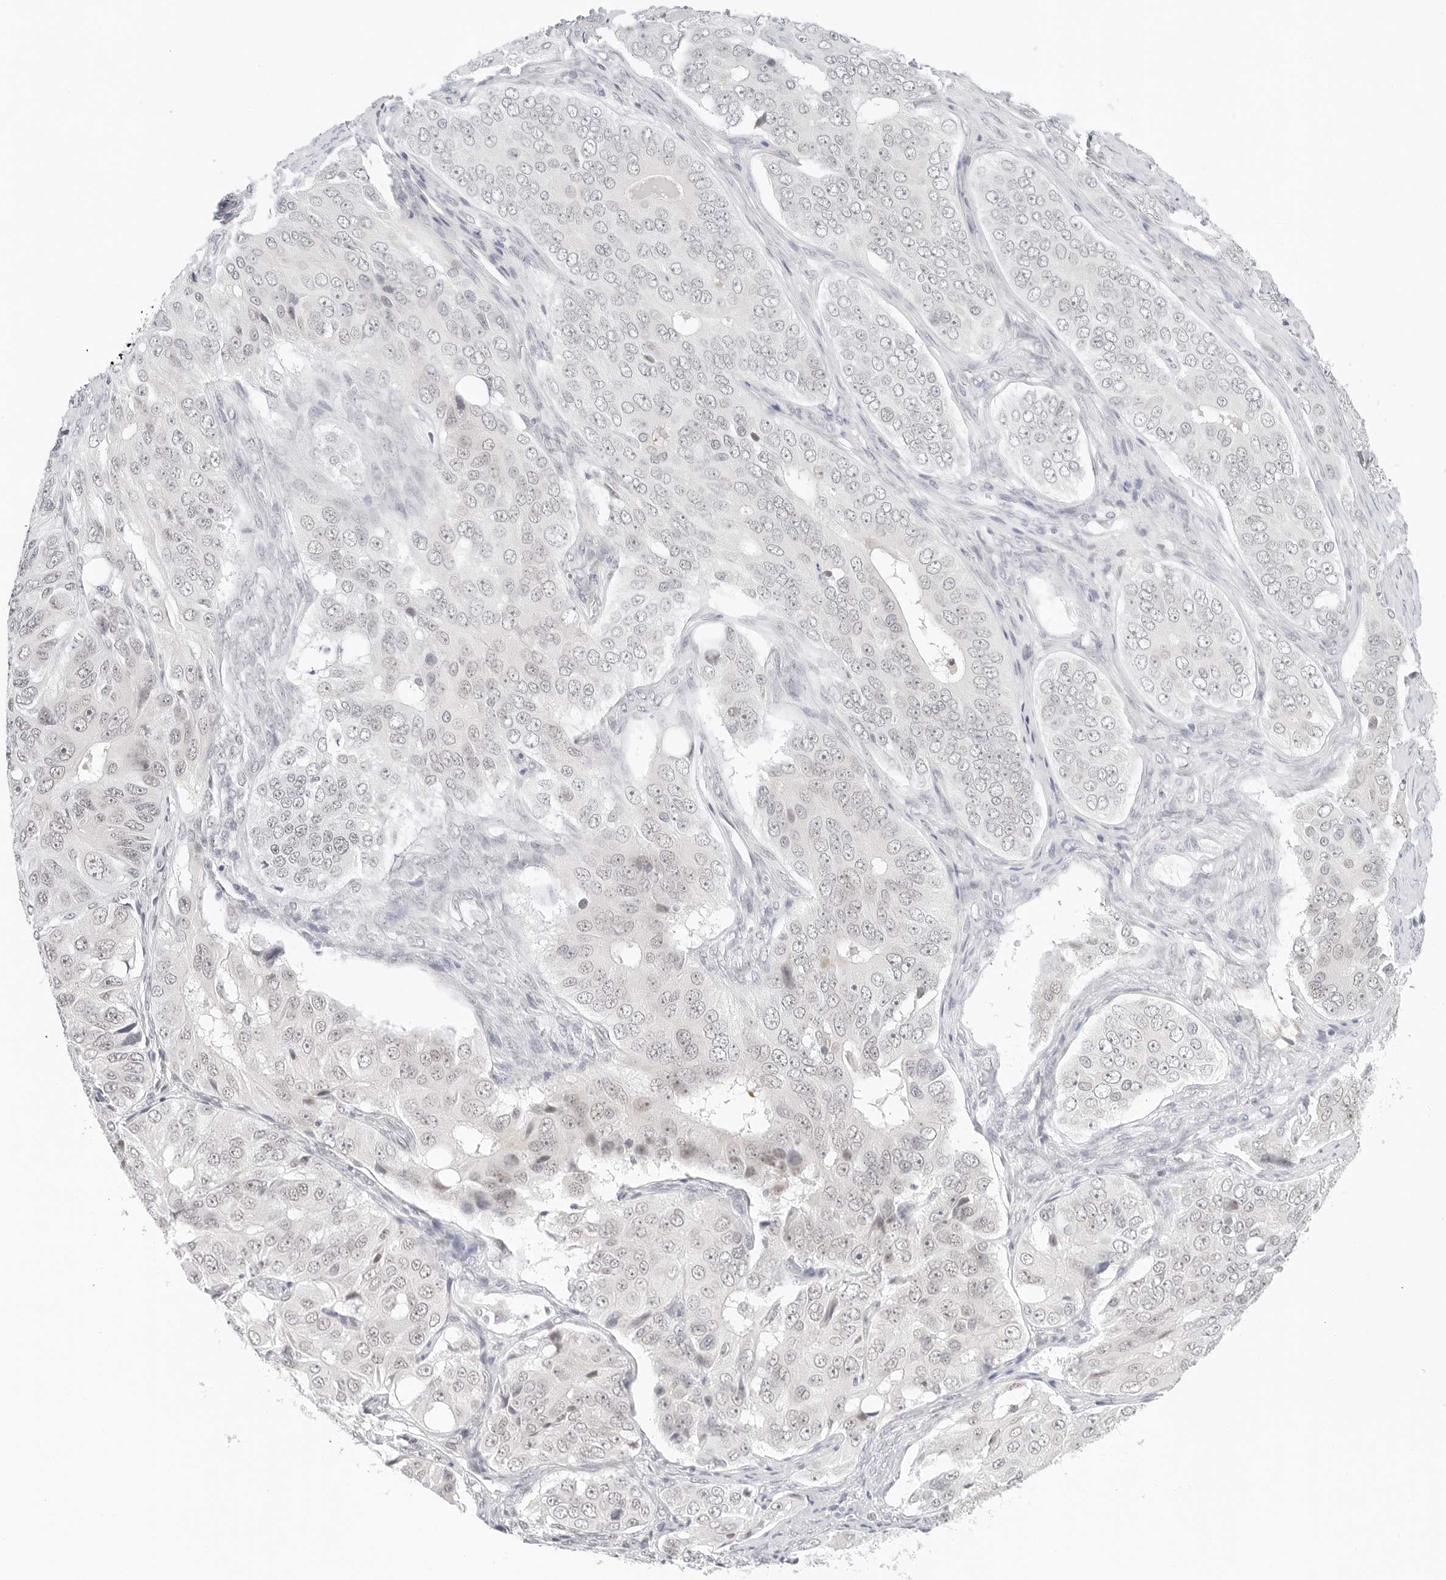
{"staining": {"intensity": "negative", "quantity": "none", "location": "none"}, "tissue": "ovarian cancer", "cell_type": "Tumor cells", "image_type": "cancer", "snomed": [{"axis": "morphology", "description": "Carcinoma, endometroid"}, {"axis": "topography", "description": "Ovary"}], "caption": "There is no significant expression in tumor cells of ovarian cancer. The staining was performed using DAB to visualize the protein expression in brown, while the nuclei were stained in blue with hematoxylin (Magnification: 20x).", "gene": "NEO1", "patient": {"sex": "female", "age": 51}}